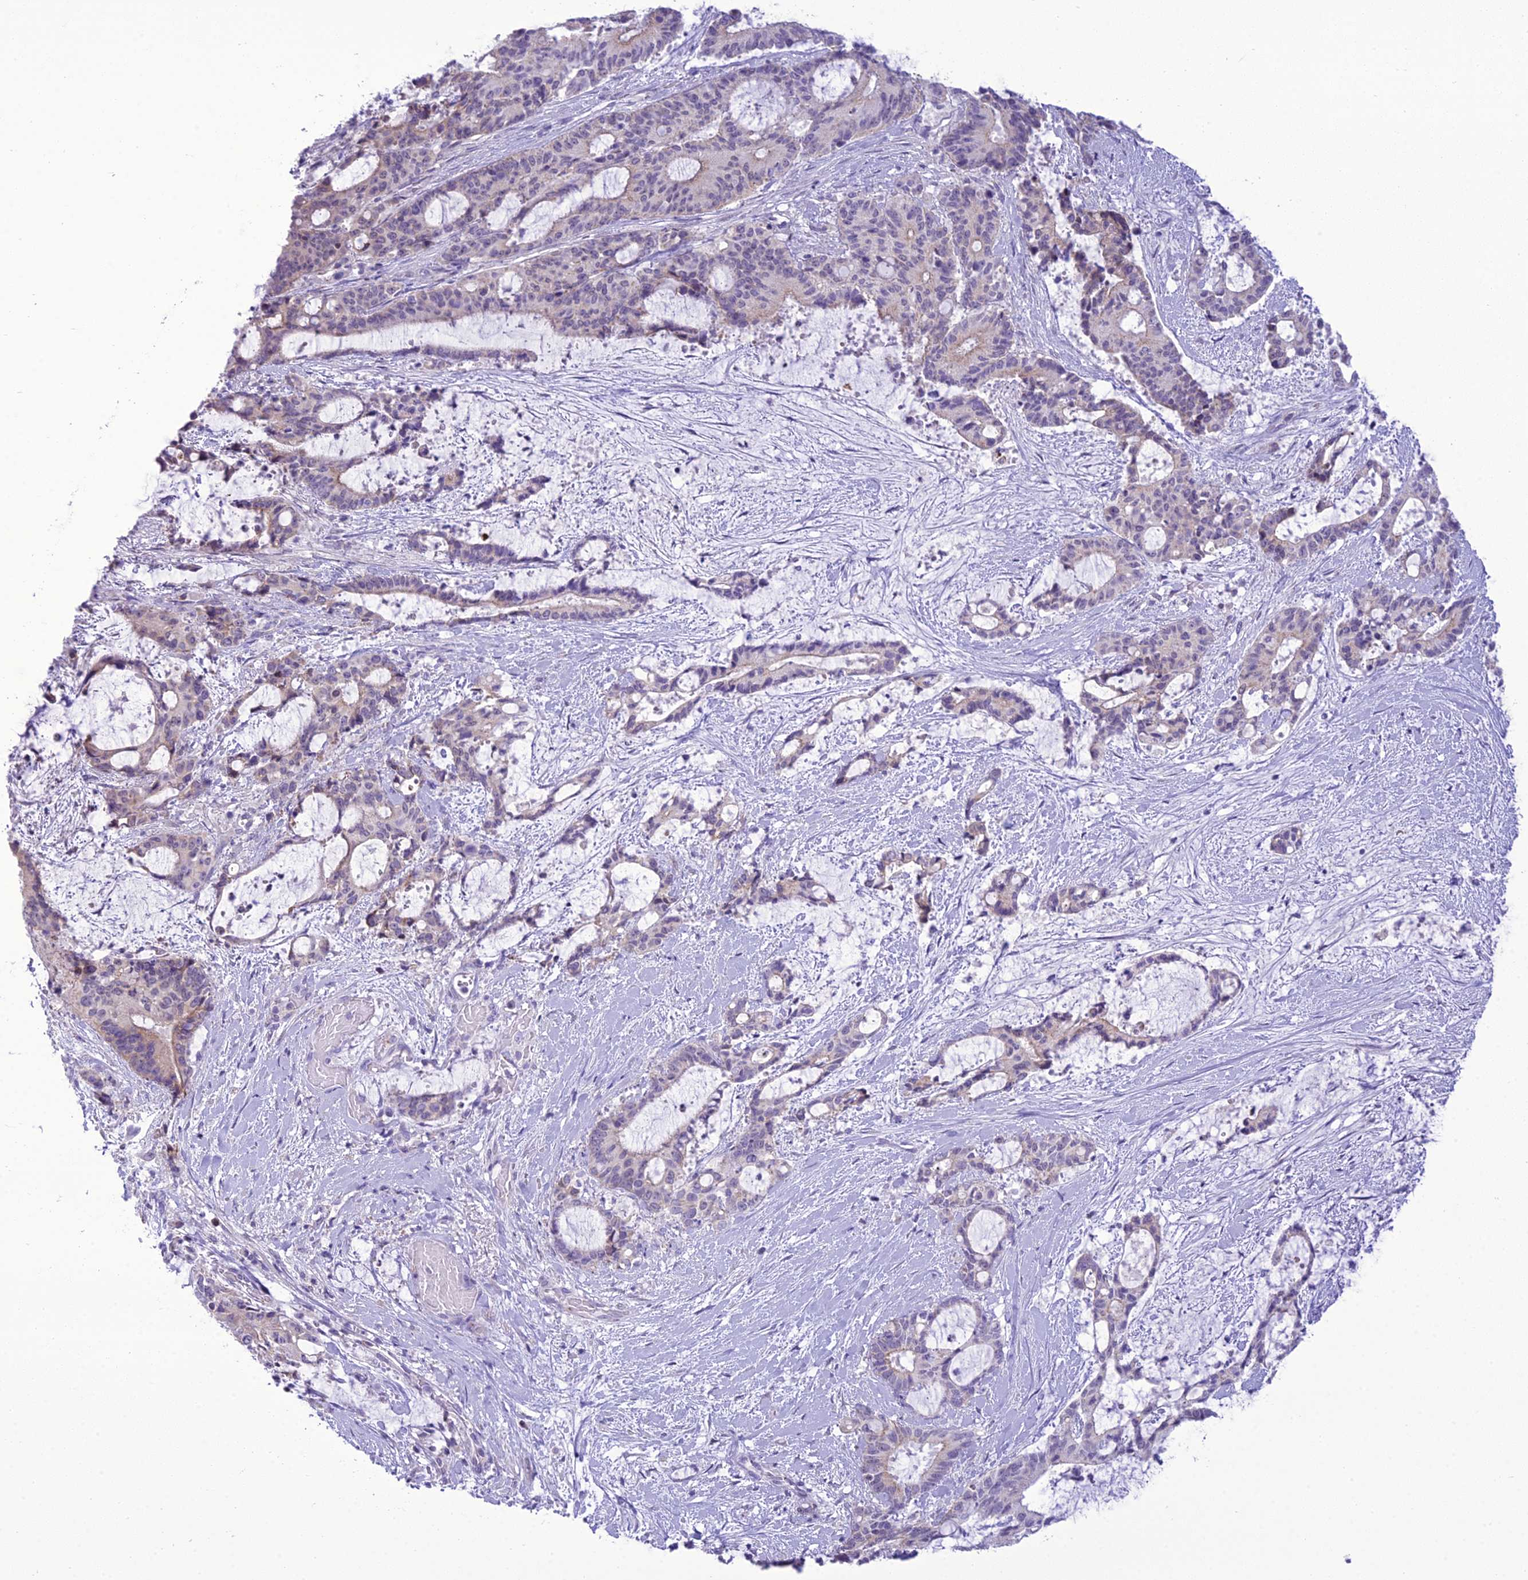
{"staining": {"intensity": "negative", "quantity": "none", "location": "none"}, "tissue": "liver cancer", "cell_type": "Tumor cells", "image_type": "cancer", "snomed": [{"axis": "morphology", "description": "Normal tissue, NOS"}, {"axis": "morphology", "description": "Cholangiocarcinoma"}, {"axis": "topography", "description": "Liver"}, {"axis": "topography", "description": "Peripheral nerve tissue"}], "caption": "IHC of human cholangiocarcinoma (liver) reveals no staining in tumor cells.", "gene": "B9D2", "patient": {"sex": "female", "age": 73}}